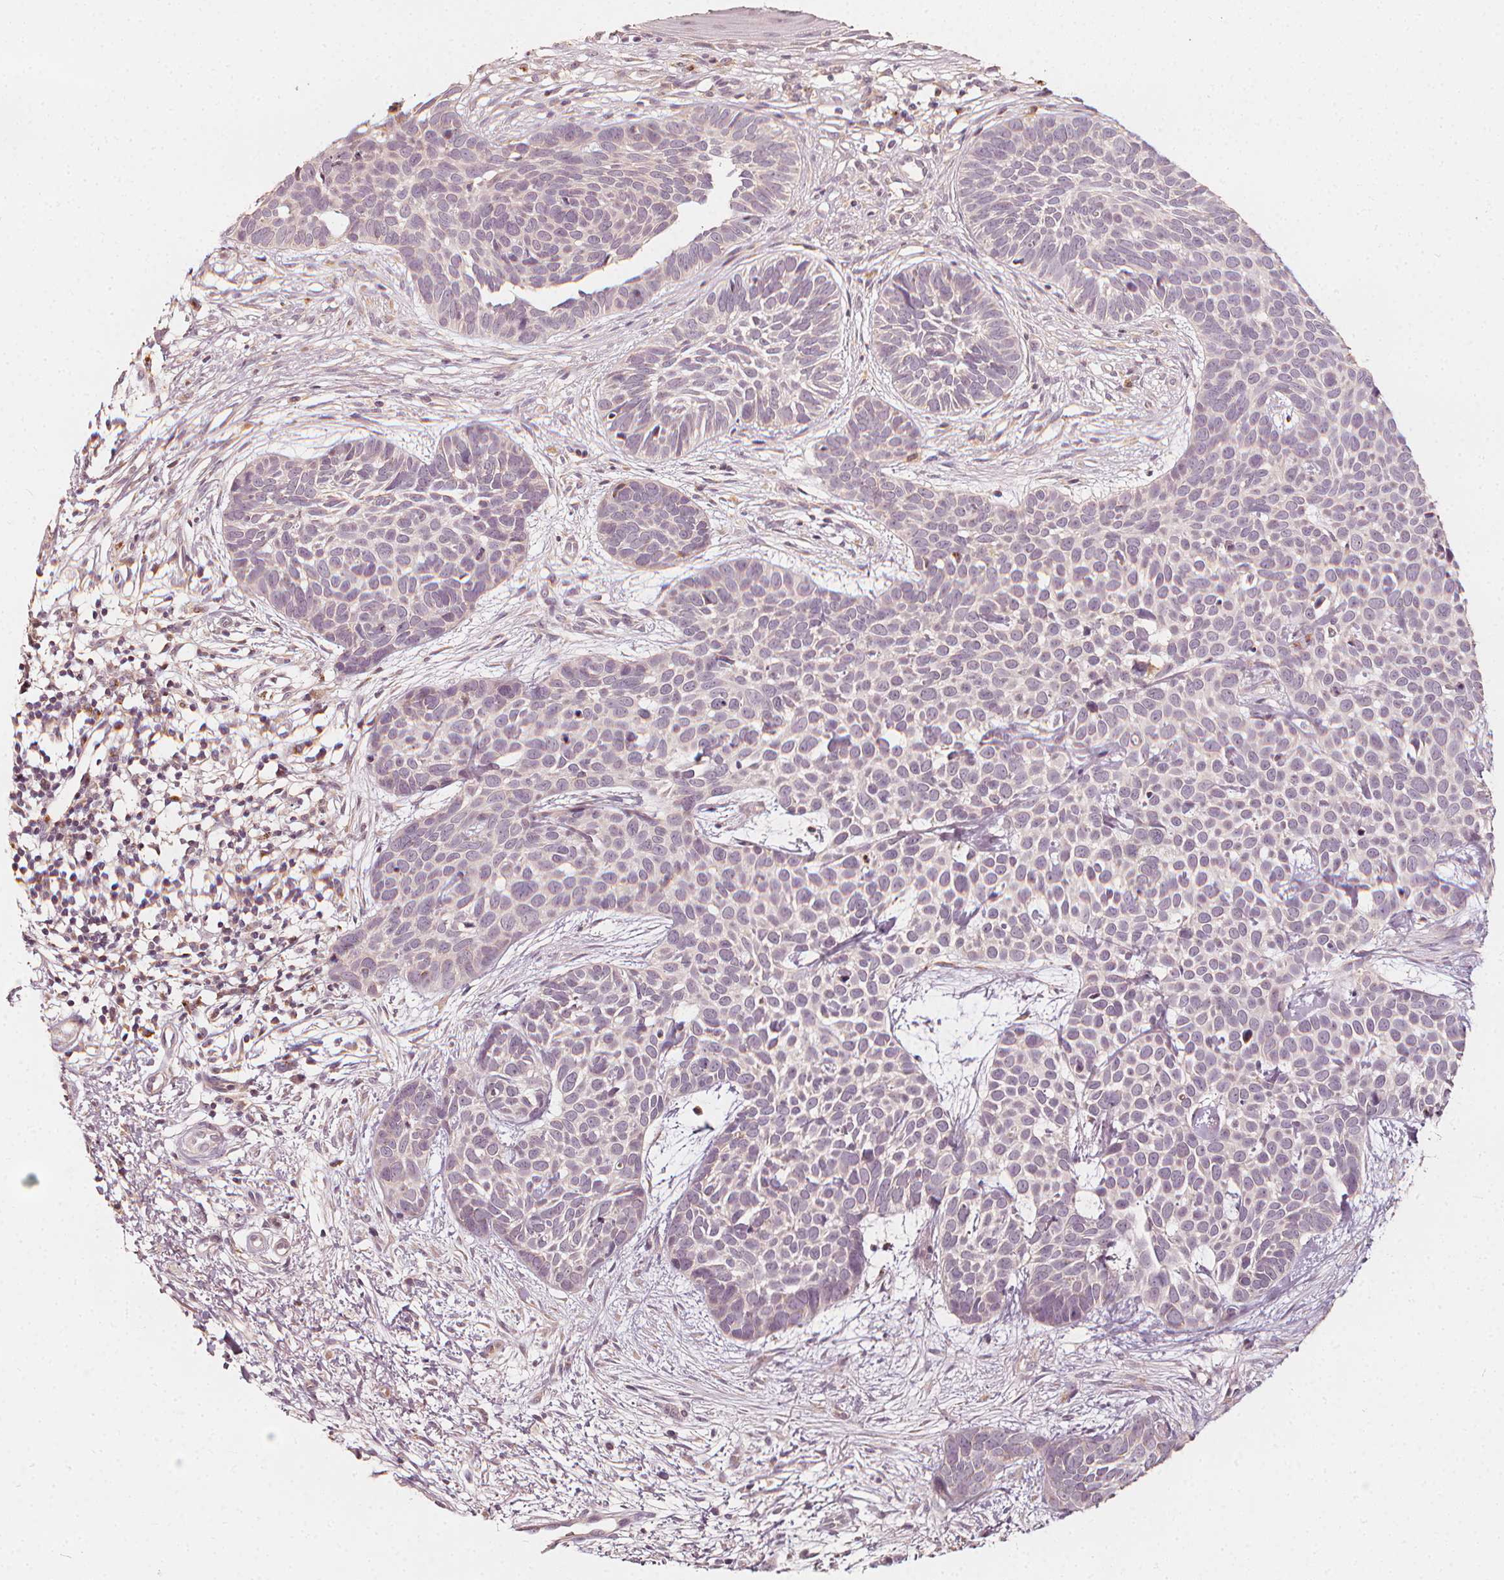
{"staining": {"intensity": "negative", "quantity": "none", "location": "none"}, "tissue": "skin cancer", "cell_type": "Tumor cells", "image_type": "cancer", "snomed": [{"axis": "morphology", "description": "Basal cell carcinoma"}, {"axis": "topography", "description": "Skin"}], "caption": "The IHC photomicrograph has no significant expression in tumor cells of skin basal cell carcinoma tissue. The staining was performed using DAB to visualize the protein expression in brown, while the nuclei were stained in blue with hematoxylin (Magnification: 20x).", "gene": "NPC1L1", "patient": {"sex": "male", "age": 69}}